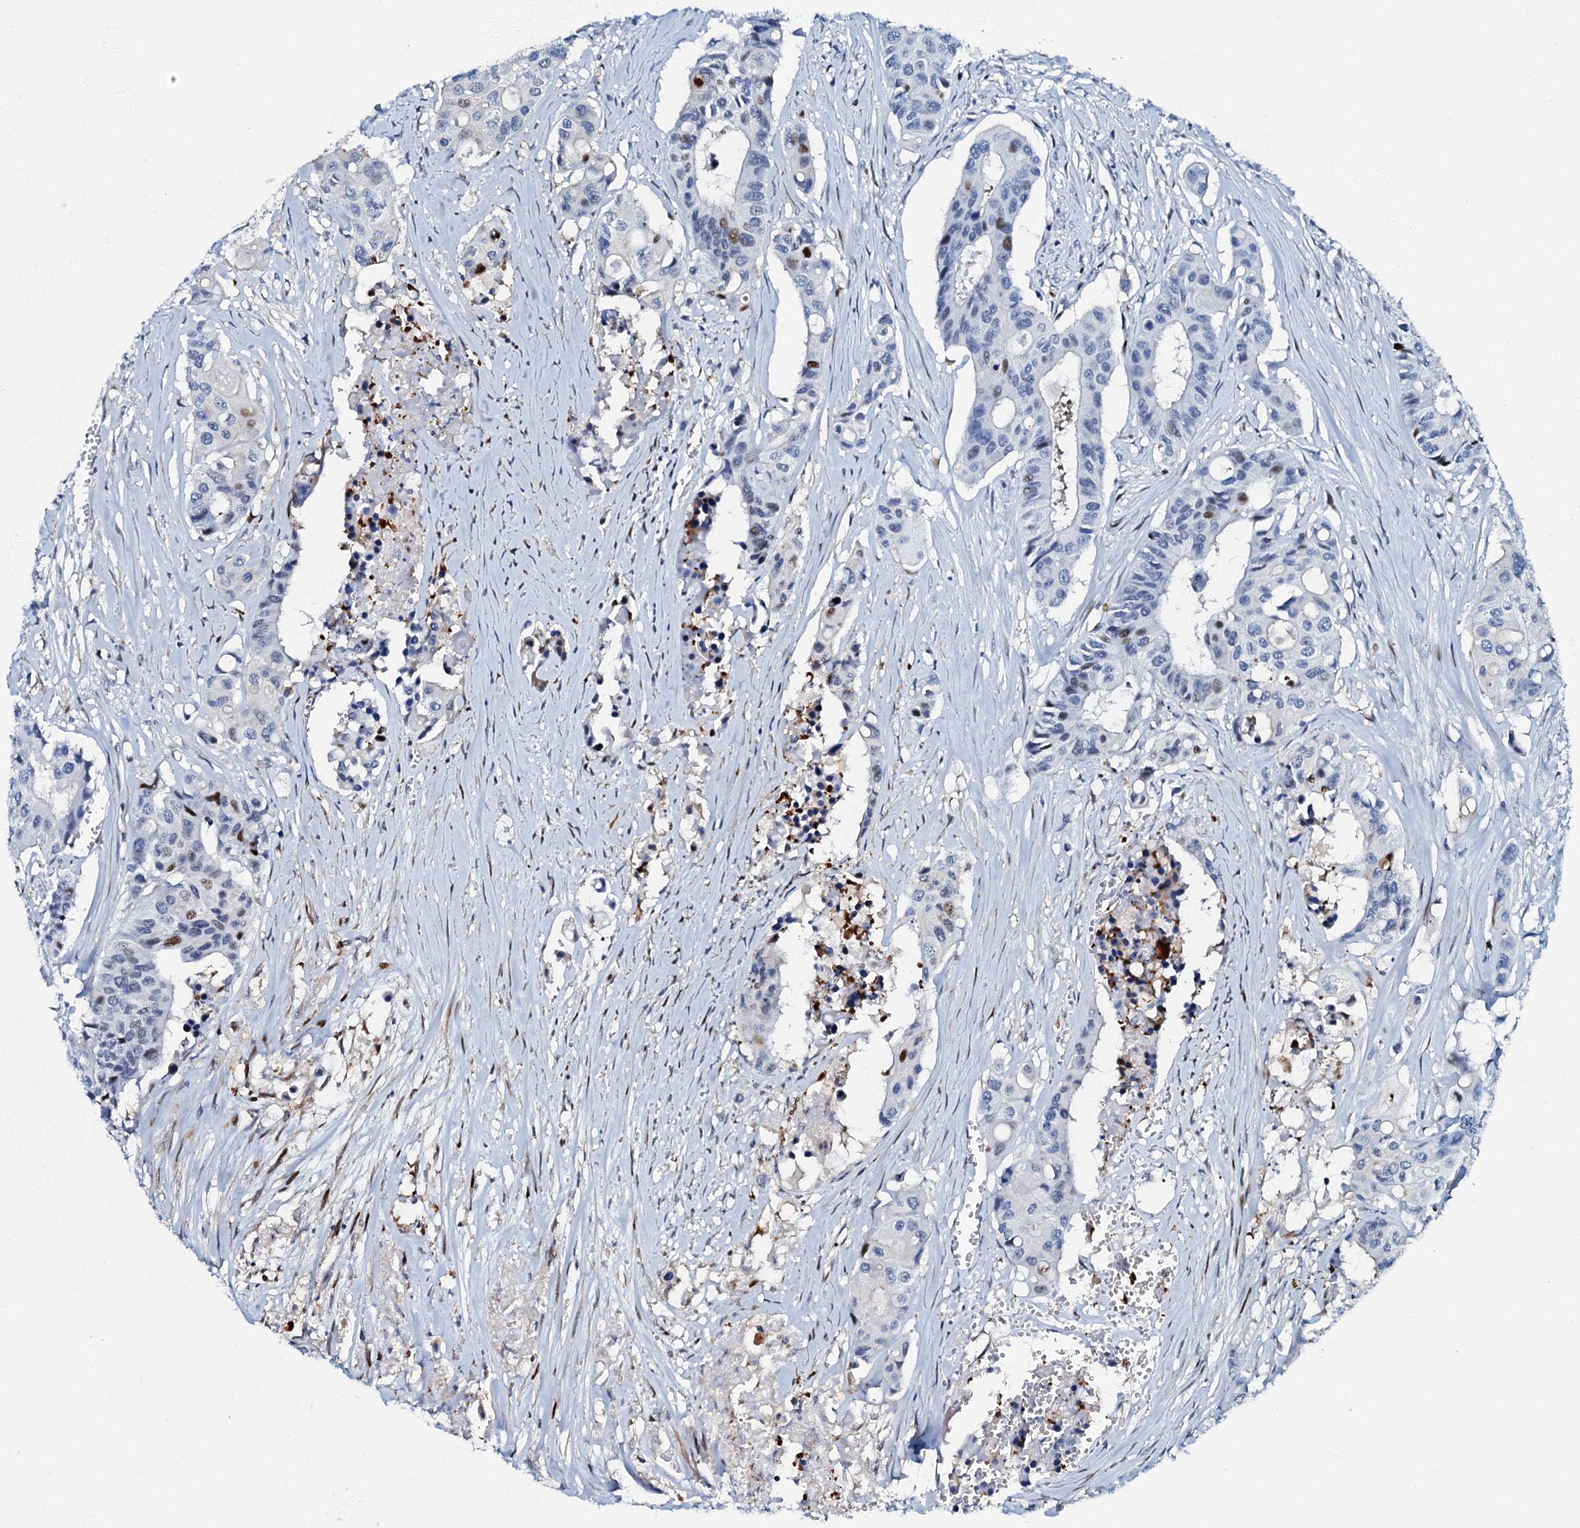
{"staining": {"intensity": "moderate", "quantity": "<25%", "location": "nuclear"}, "tissue": "colorectal cancer", "cell_type": "Tumor cells", "image_type": "cancer", "snomed": [{"axis": "morphology", "description": "Adenocarcinoma, NOS"}, {"axis": "topography", "description": "Colon"}], "caption": "Immunohistochemistry (IHC) photomicrograph of colorectal adenocarcinoma stained for a protein (brown), which displays low levels of moderate nuclear staining in approximately <25% of tumor cells.", "gene": "MFSD5", "patient": {"sex": "male", "age": 77}}